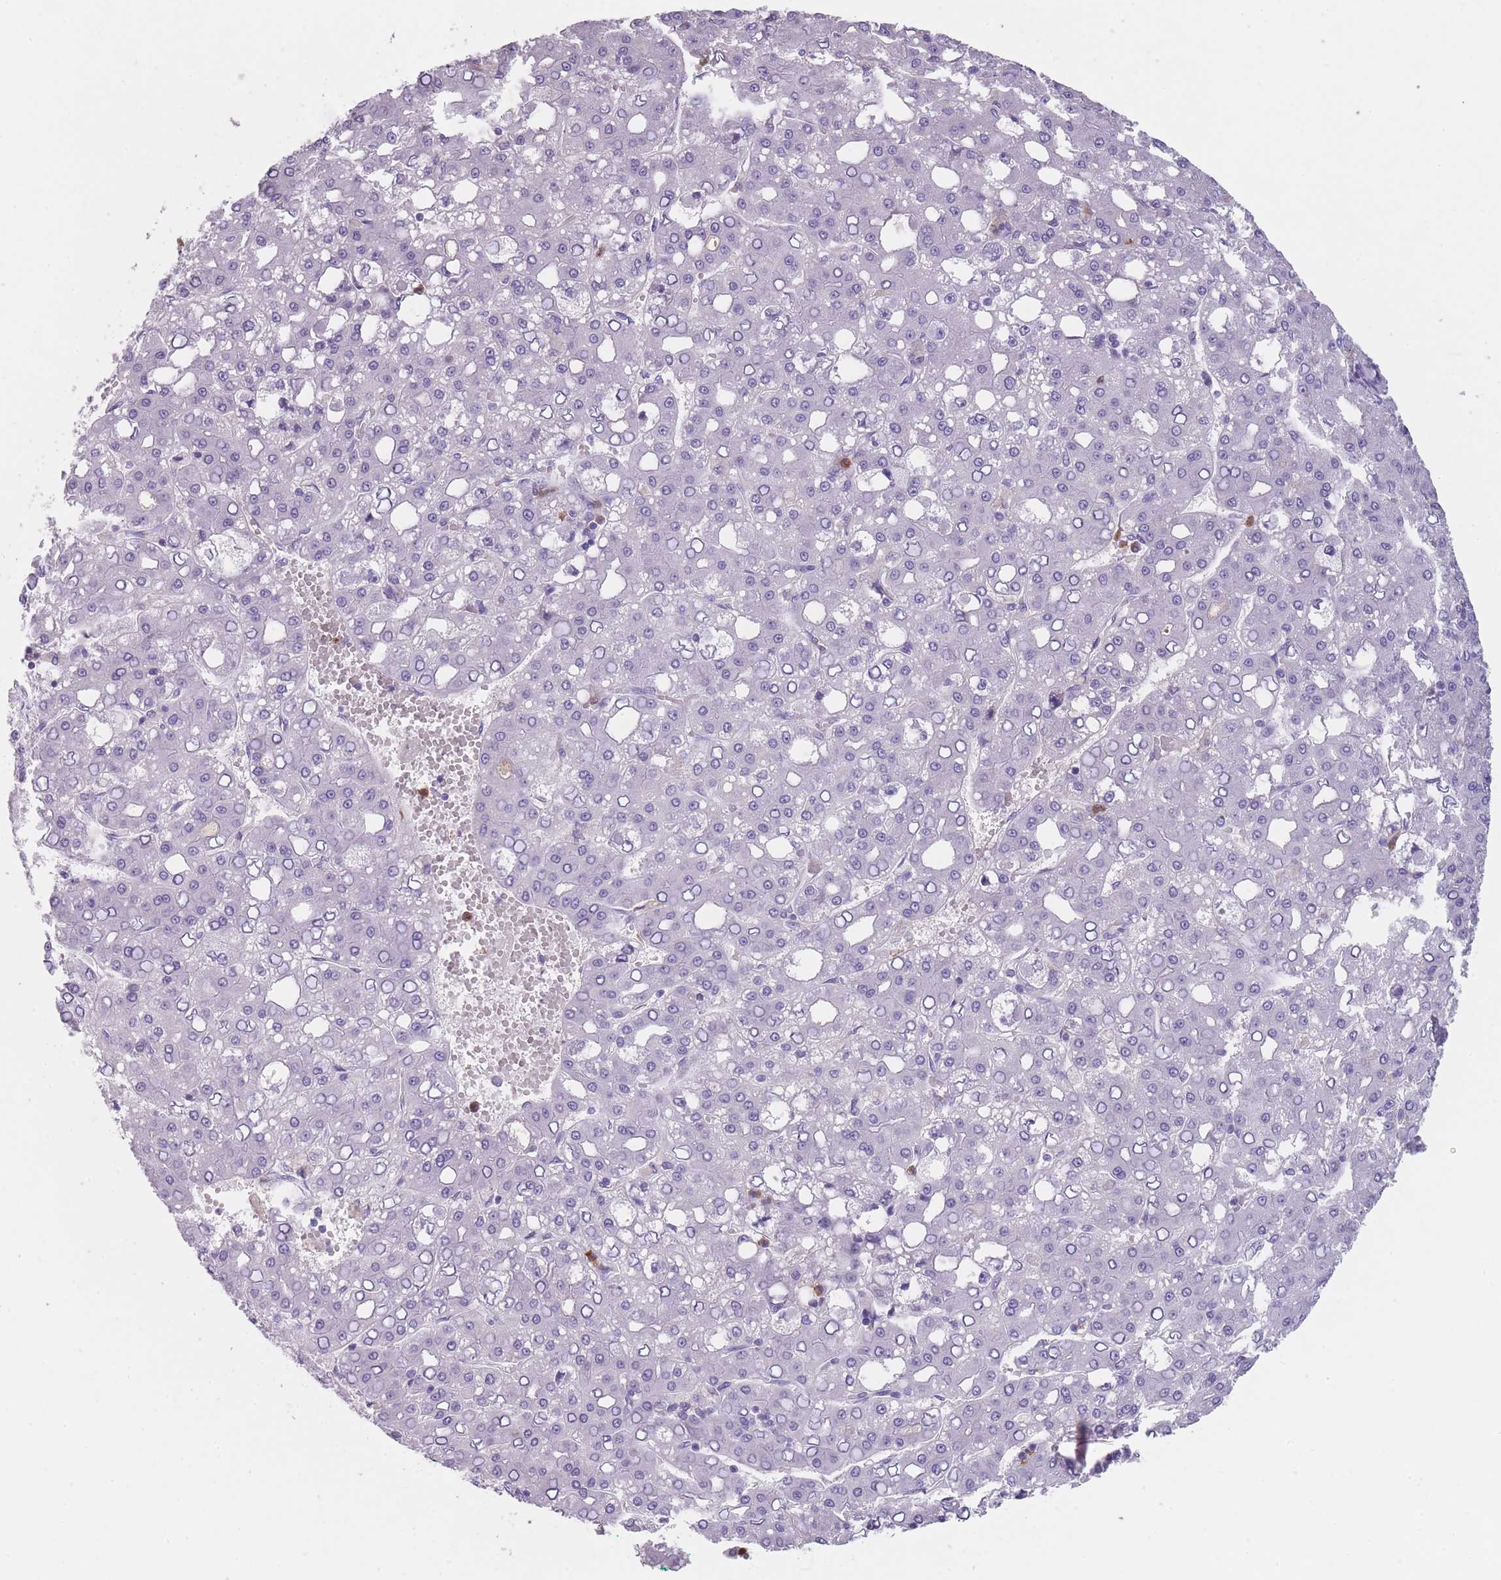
{"staining": {"intensity": "negative", "quantity": "none", "location": "none"}, "tissue": "liver cancer", "cell_type": "Tumor cells", "image_type": "cancer", "snomed": [{"axis": "morphology", "description": "Carcinoma, Hepatocellular, NOS"}, {"axis": "topography", "description": "Liver"}], "caption": "Tumor cells show no significant positivity in liver cancer.", "gene": "CR1L", "patient": {"sex": "male", "age": 65}}